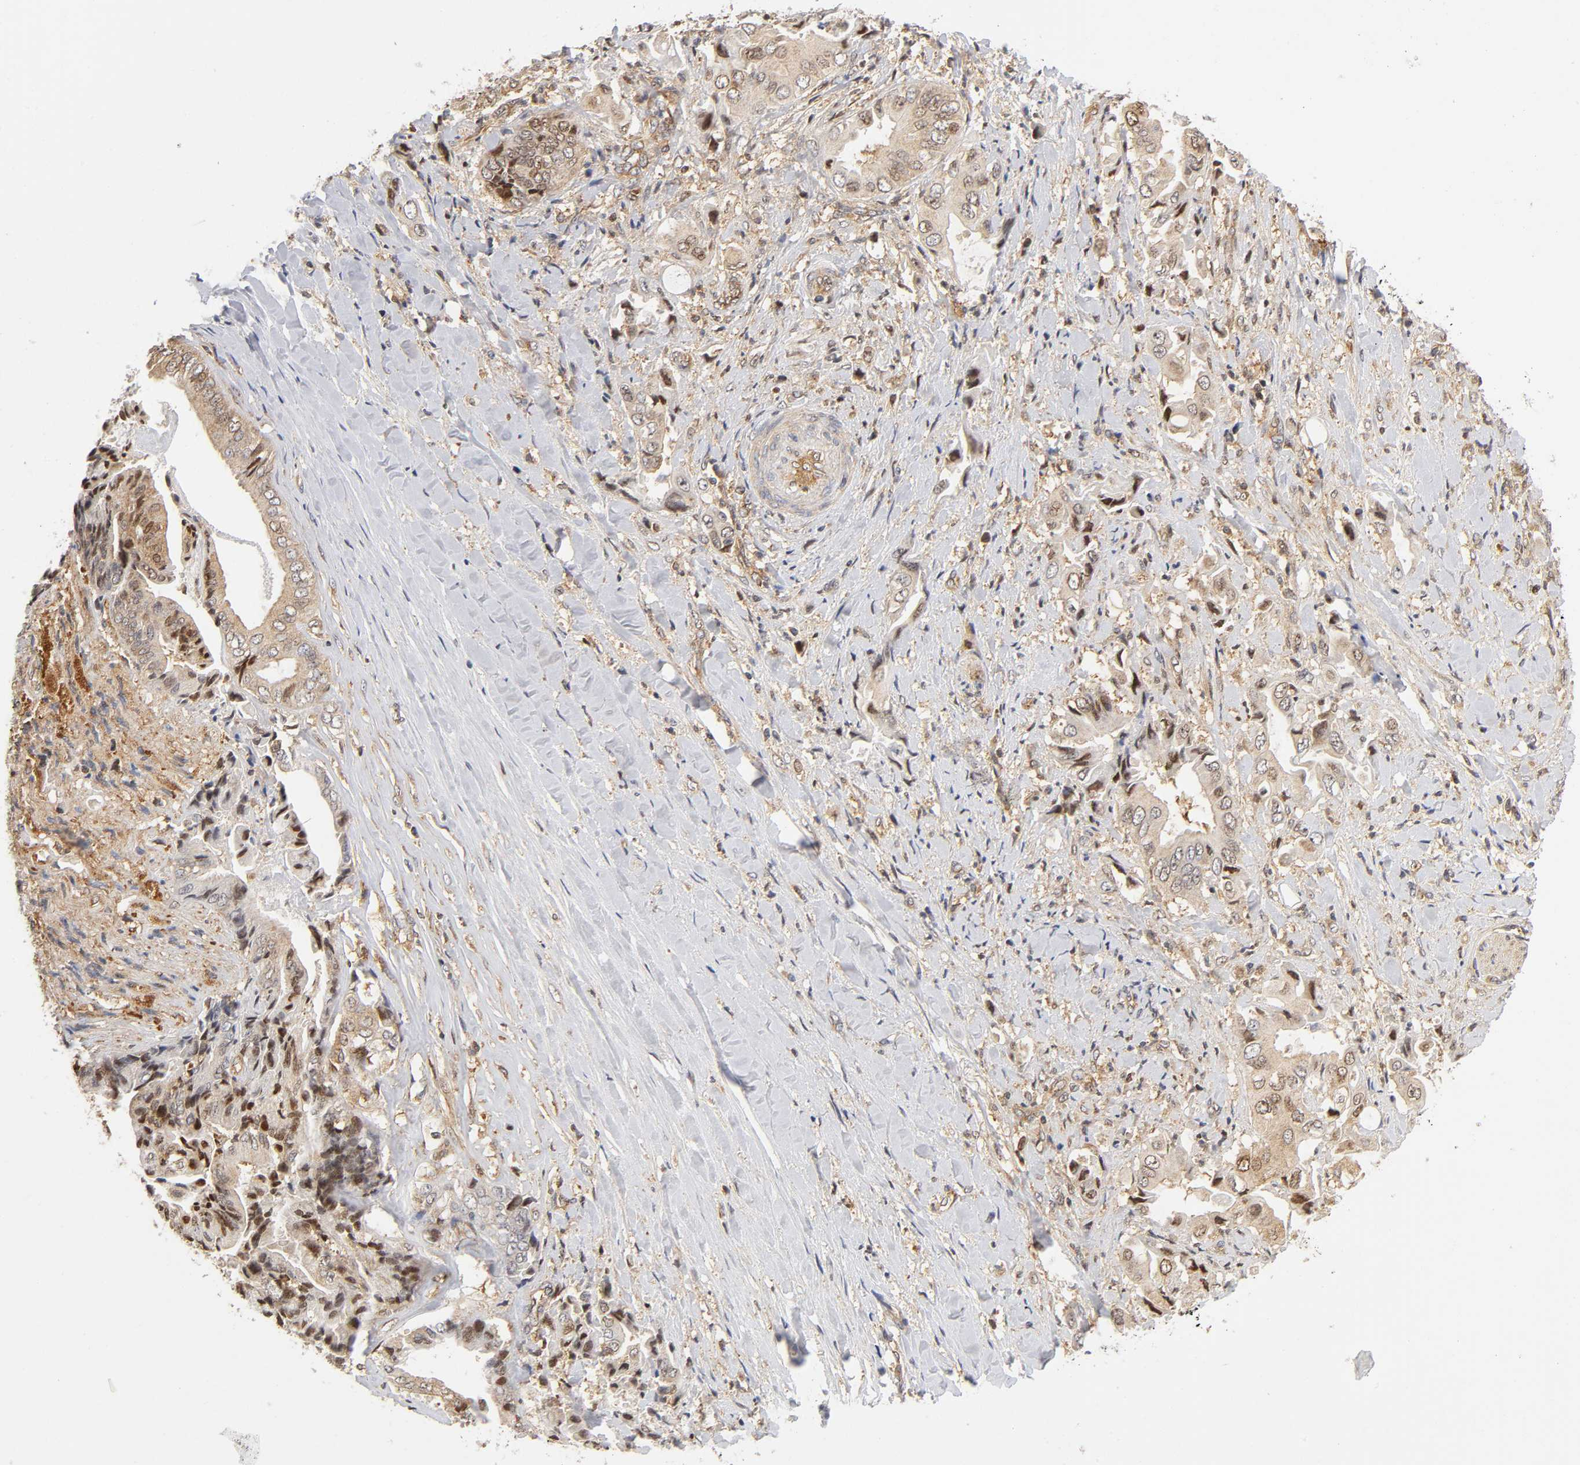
{"staining": {"intensity": "moderate", "quantity": "<25%", "location": "cytoplasmic/membranous,nuclear"}, "tissue": "liver cancer", "cell_type": "Tumor cells", "image_type": "cancer", "snomed": [{"axis": "morphology", "description": "Cholangiocarcinoma"}, {"axis": "topography", "description": "Liver"}], "caption": "Liver cancer tissue reveals moderate cytoplasmic/membranous and nuclear positivity in about <25% of tumor cells (IHC, brightfield microscopy, high magnification).", "gene": "PAFAH1B1", "patient": {"sex": "male", "age": 58}}